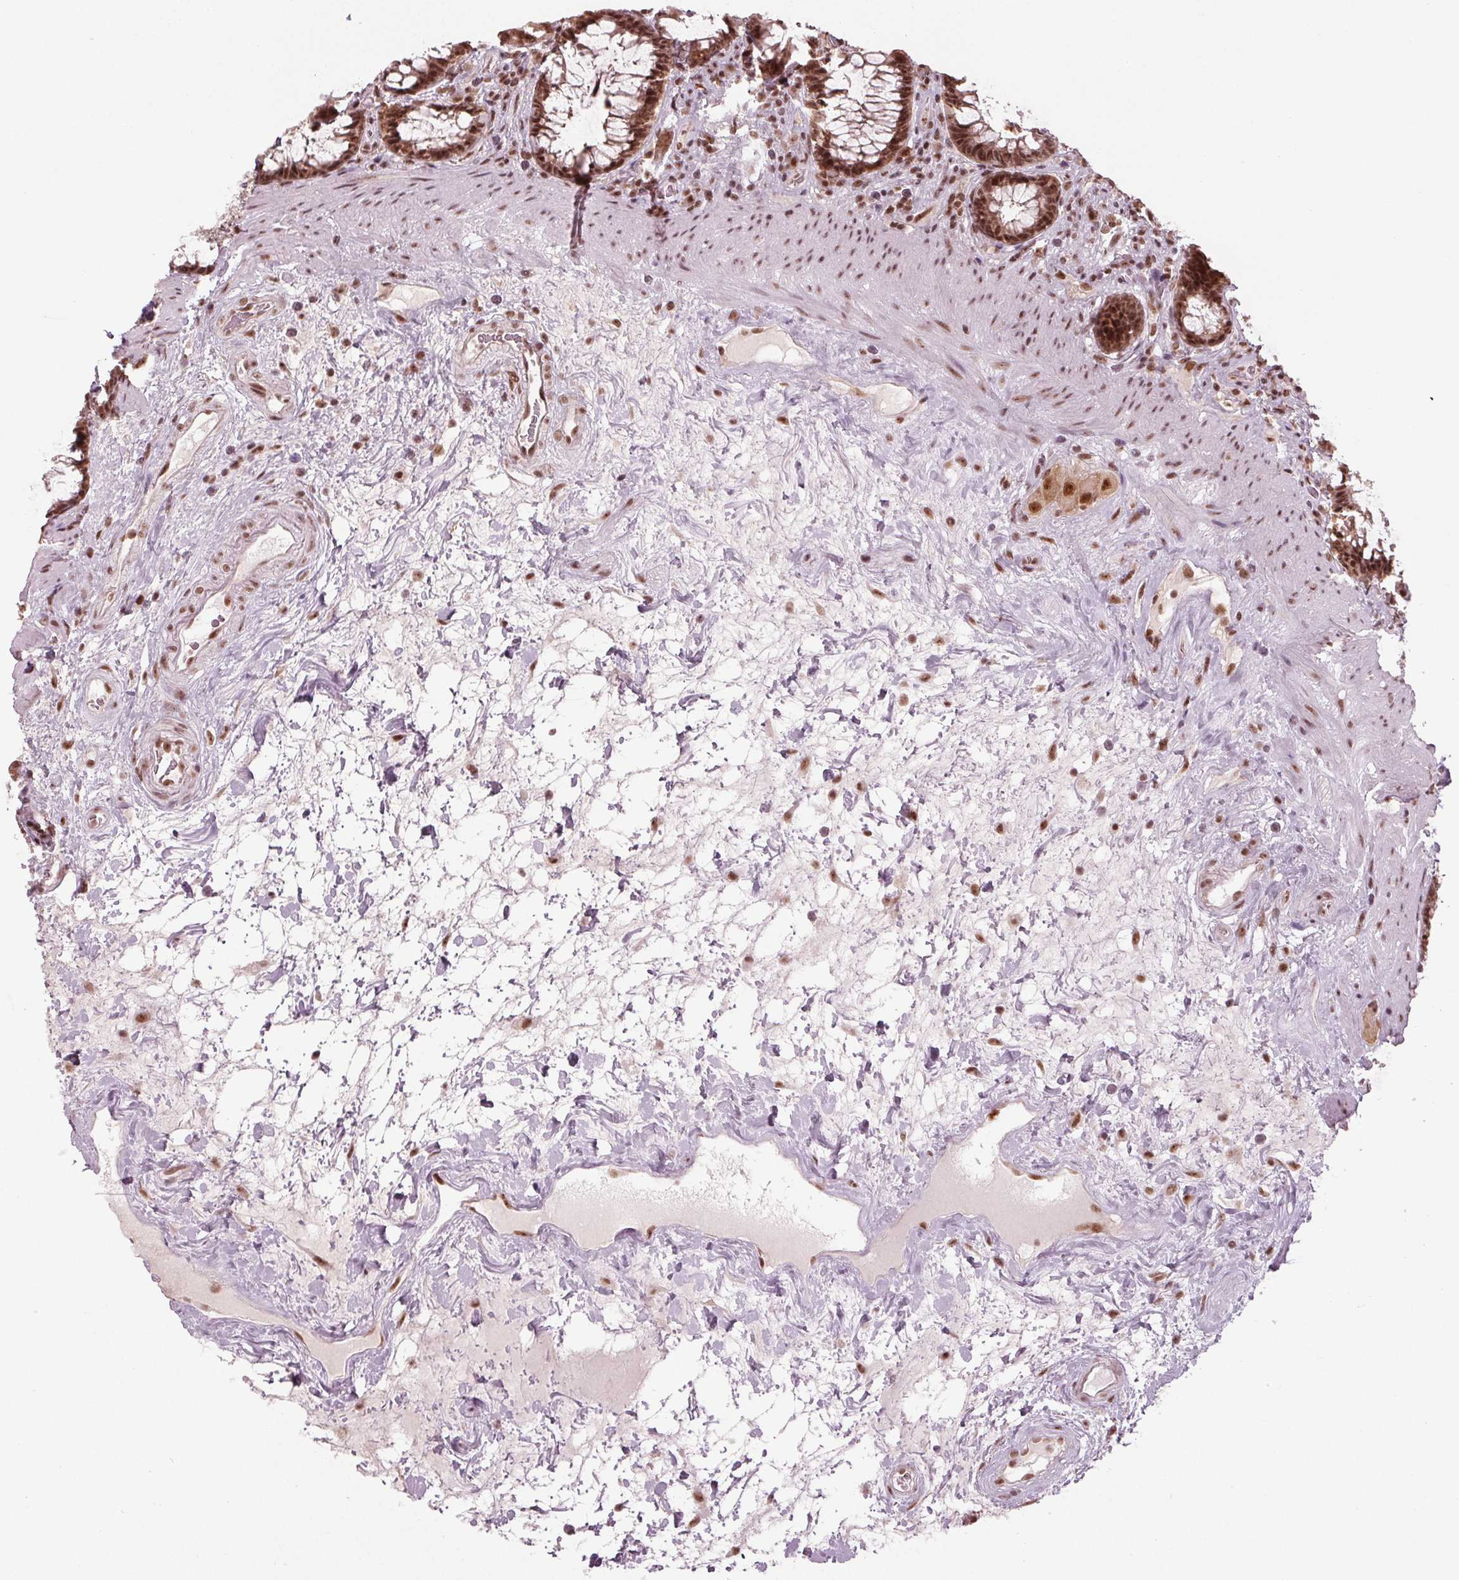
{"staining": {"intensity": "moderate", "quantity": ">75%", "location": "nuclear"}, "tissue": "rectum", "cell_type": "Glandular cells", "image_type": "normal", "snomed": [{"axis": "morphology", "description": "Normal tissue, NOS"}, {"axis": "topography", "description": "Rectum"}], "caption": "Glandular cells show moderate nuclear positivity in approximately >75% of cells in unremarkable rectum. Ihc stains the protein in brown and the nuclei are stained blue.", "gene": "DDX41", "patient": {"sex": "male", "age": 72}}